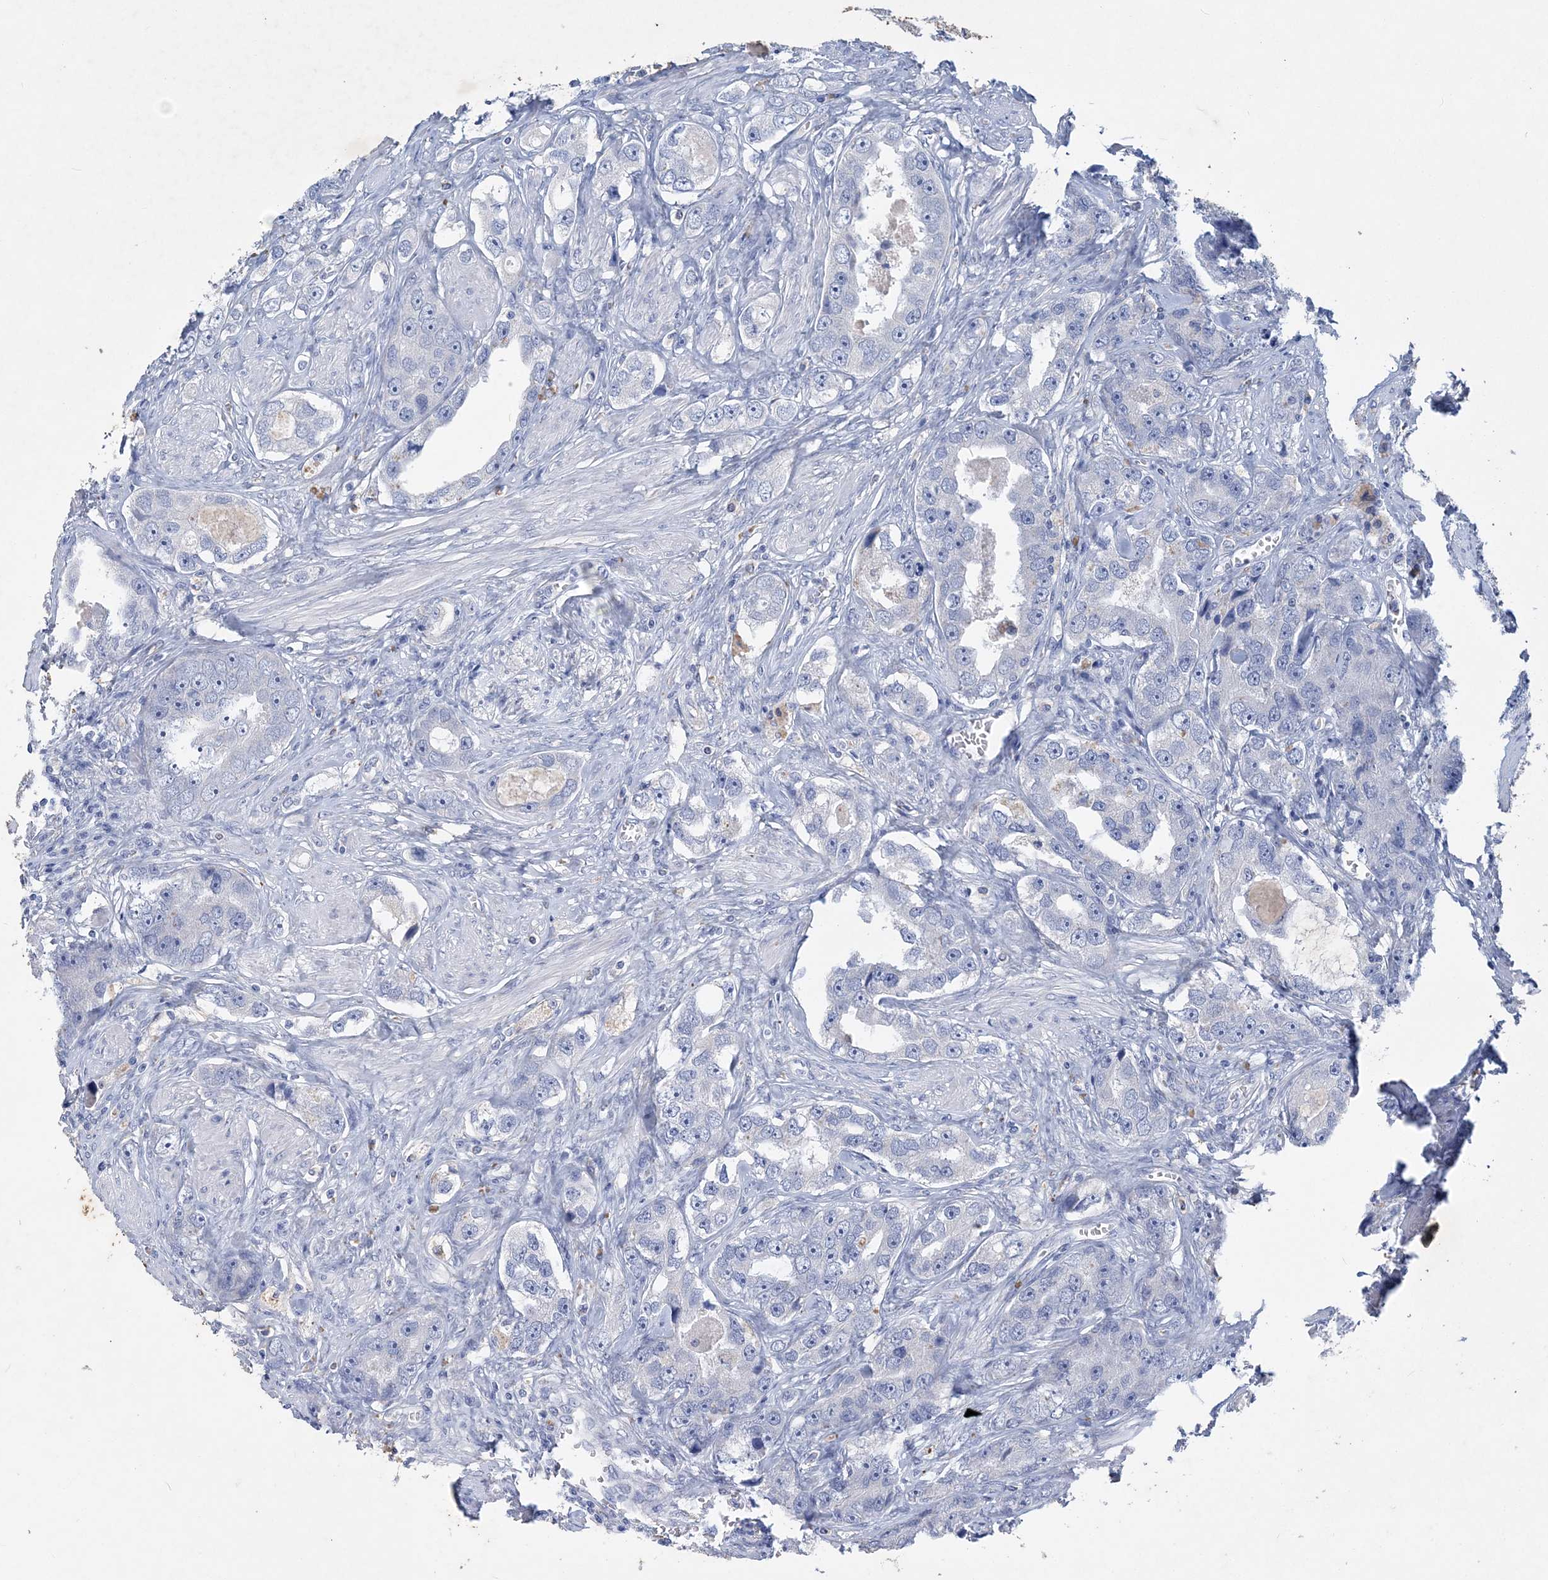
{"staining": {"intensity": "negative", "quantity": "none", "location": "none"}, "tissue": "prostate cancer", "cell_type": "Tumor cells", "image_type": "cancer", "snomed": [{"axis": "morphology", "description": "Adenocarcinoma, High grade"}, {"axis": "topography", "description": "Prostate"}], "caption": "This photomicrograph is of prostate cancer (high-grade adenocarcinoma) stained with IHC to label a protein in brown with the nuclei are counter-stained blue. There is no staining in tumor cells.", "gene": "COPS8", "patient": {"sex": "male", "age": 63}}